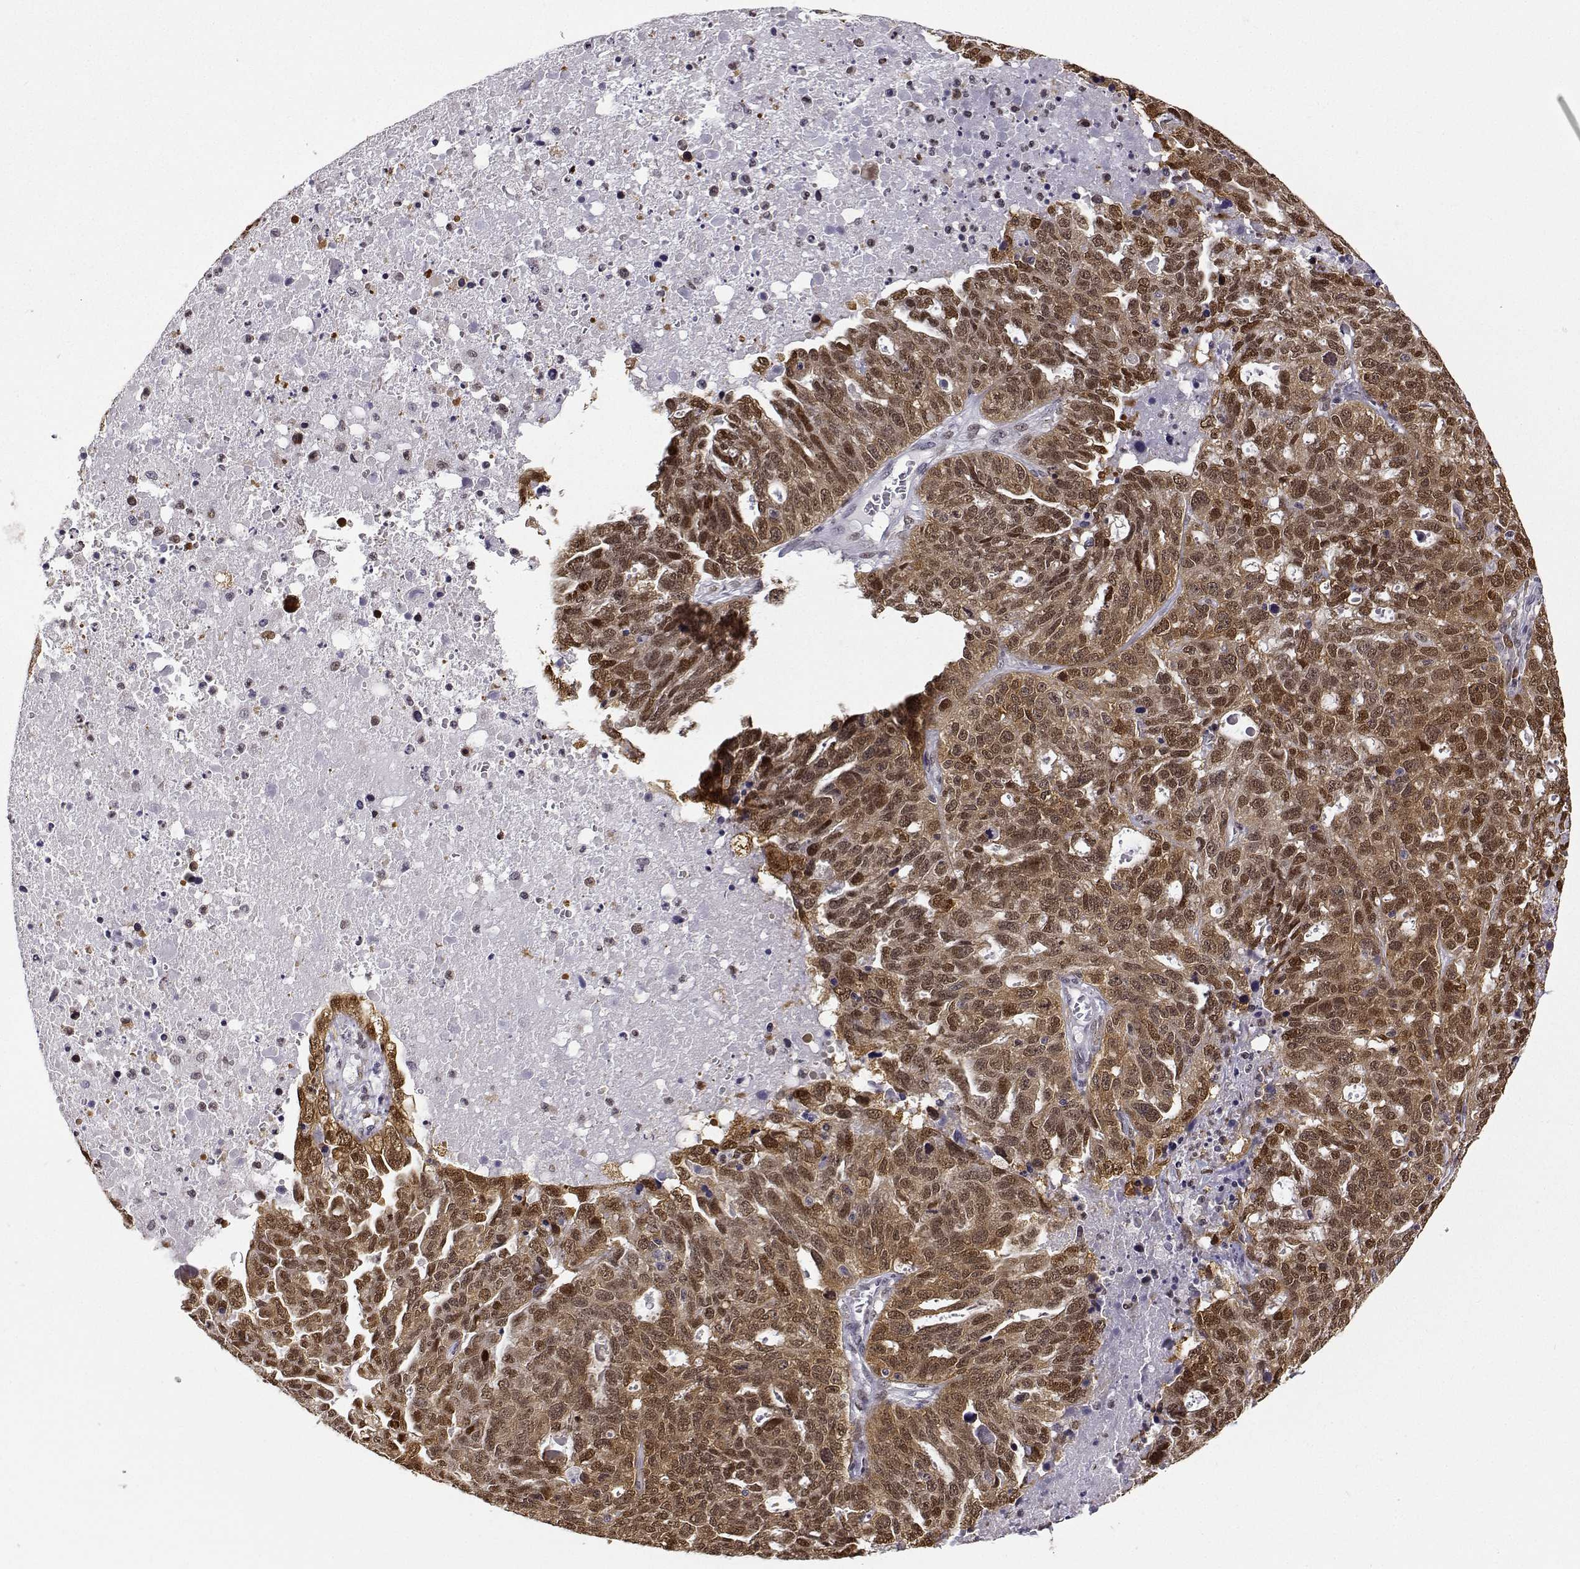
{"staining": {"intensity": "moderate", "quantity": ">75%", "location": "cytoplasmic/membranous,nuclear"}, "tissue": "ovarian cancer", "cell_type": "Tumor cells", "image_type": "cancer", "snomed": [{"axis": "morphology", "description": "Cystadenocarcinoma, serous, NOS"}, {"axis": "topography", "description": "Ovary"}], "caption": "This image shows IHC staining of human serous cystadenocarcinoma (ovarian), with medium moderate cytoplasmic/membranous and nuclear staining in about >75% of tumor cells.", "gene": "PHGDH", "patient": {"sex": "female", "age": 71}}